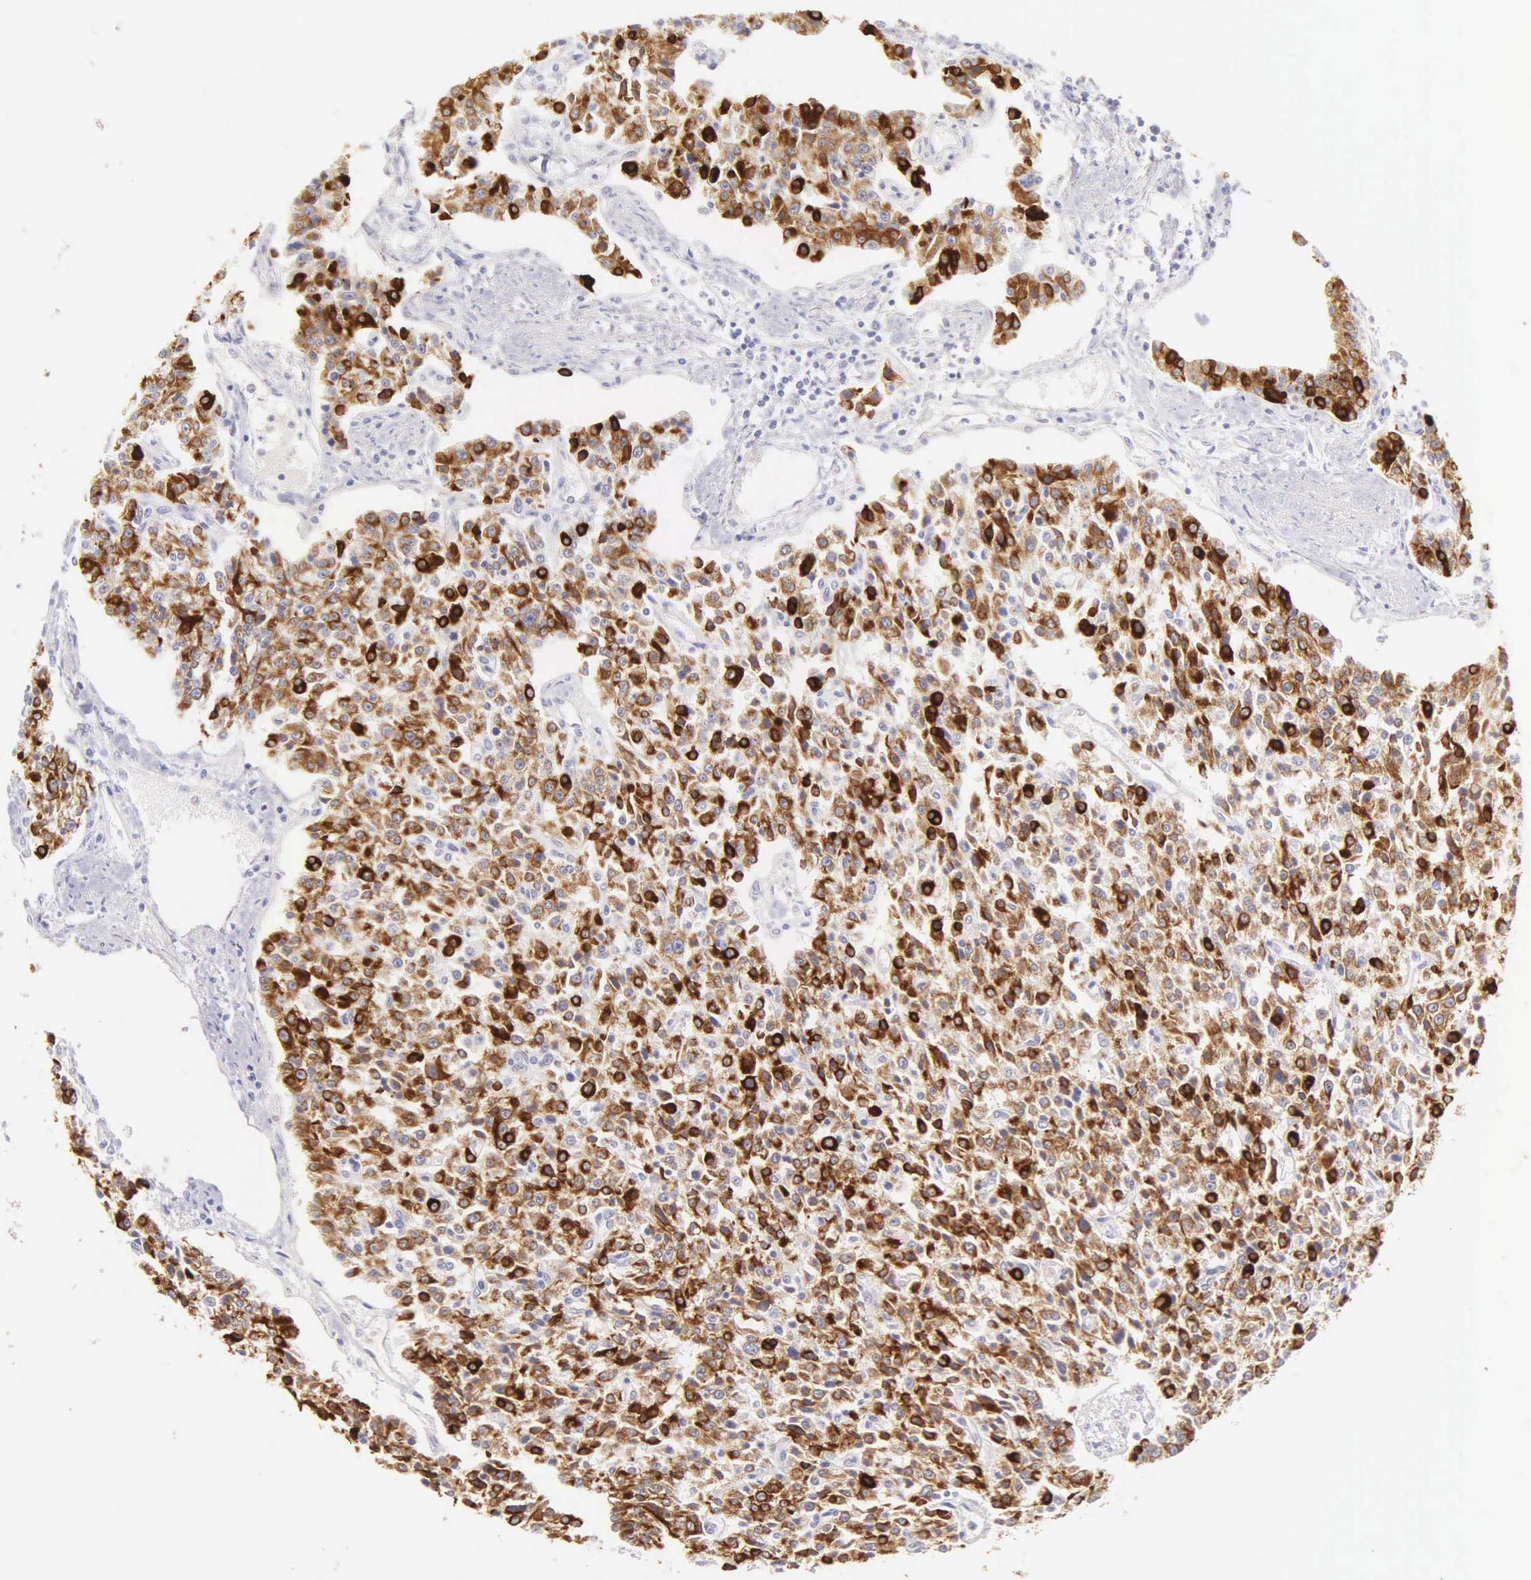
{"staining": {"intensity": "strong", "quantity": "25%-75%", "location": "cytoplasmic/membranous"}, "tissue": "carcinoid", "cell_type": "Tumor cells", "image_type": "cancer", "snomed": [{"axis": "morphology", "description": "Carcinoid, malignant, NOS"}, {"axis": "topography", "description": "Stomach"}], "caption": "Strong cytoplasmic/membranous staining for a protein is appreciated in about 25%-75% of tumor cells of carcinoid (malignant) using immunohistochemistry (IHC).", "gene": "KRT17", "patient": {"sex": "female", "age": 76}}